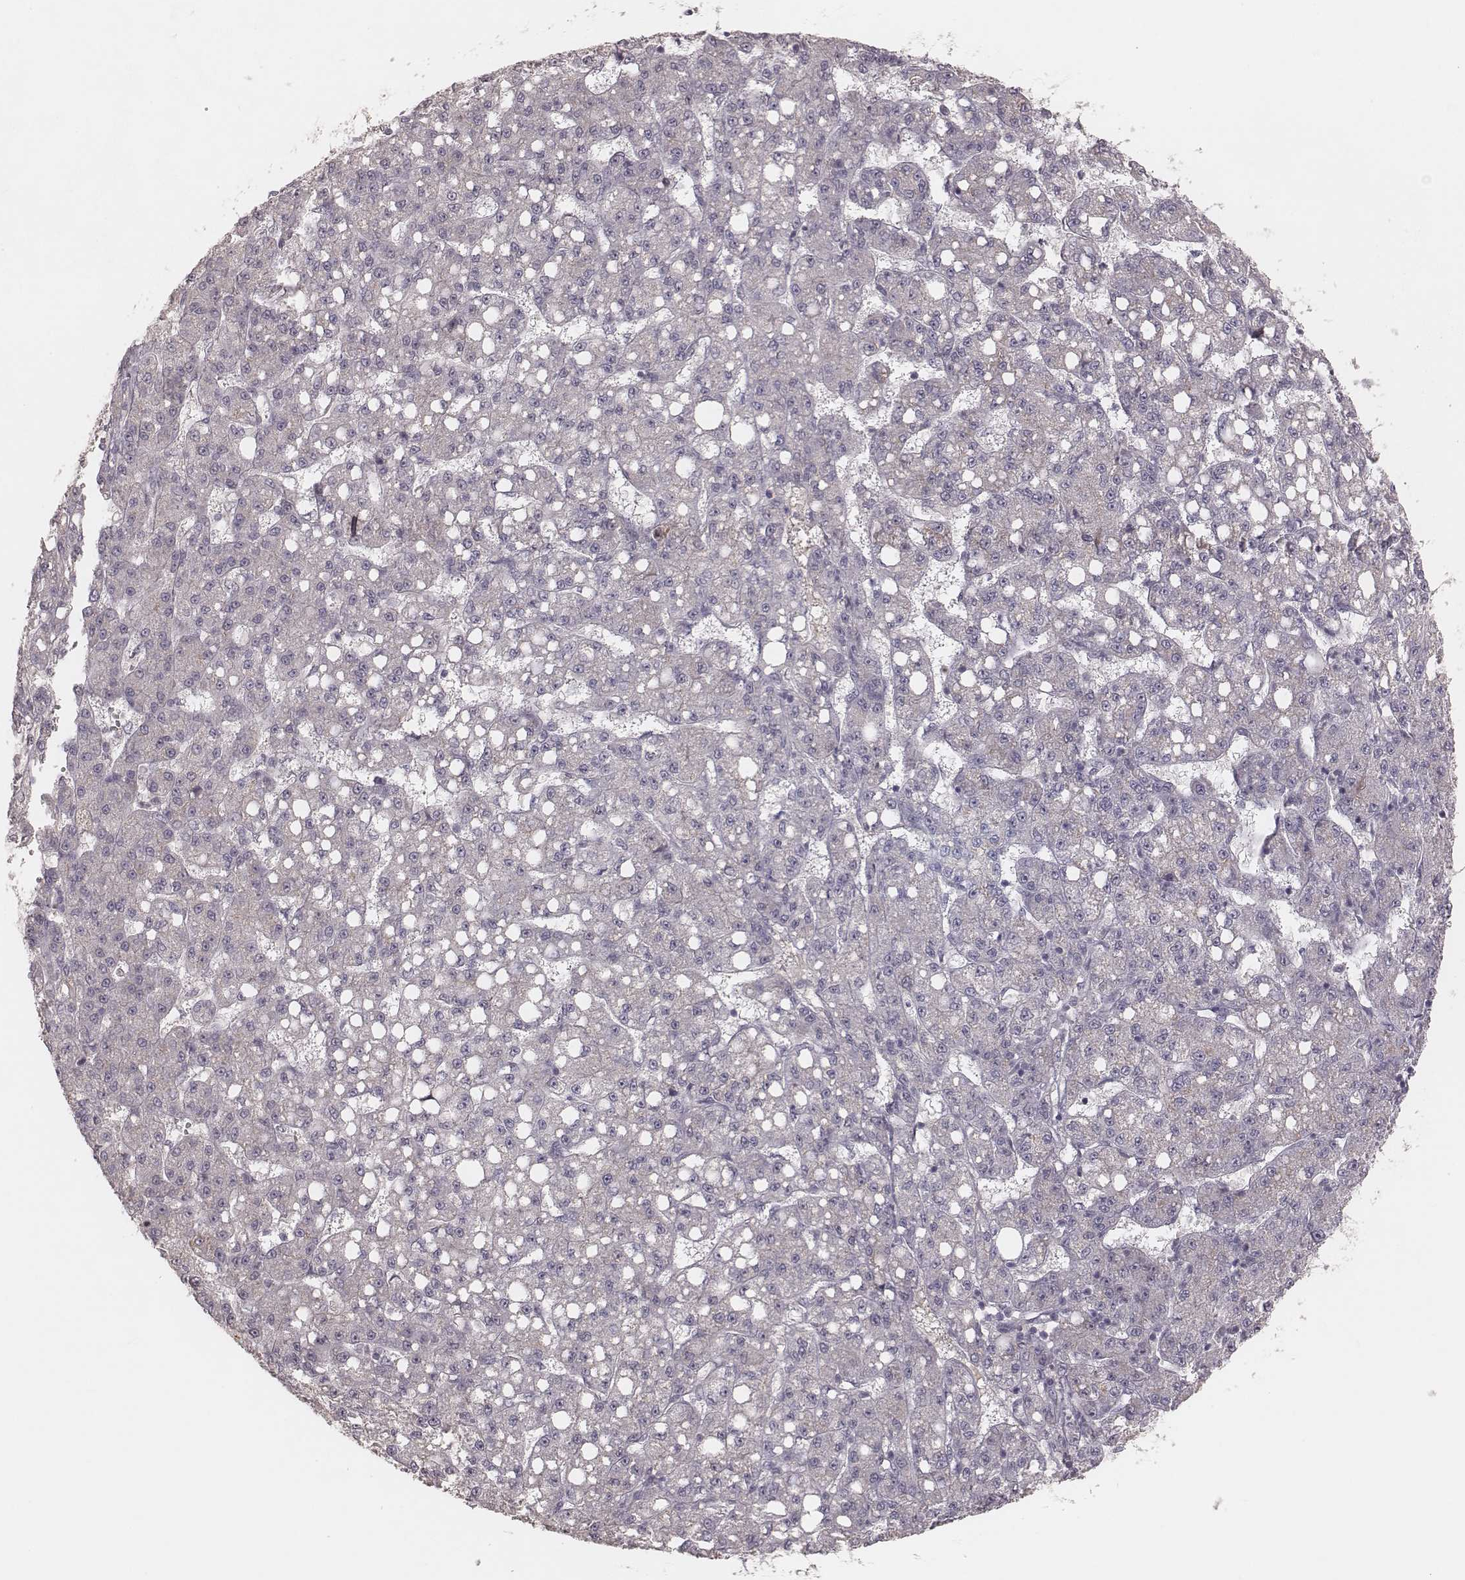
{"staining": {"intensity": "negative", "quantity": "none", "location": "none"}, "tissue": "liver cancer", "cell_type": "Tumor cells", "image_type": "cancer", "snomed": [{"axis": "morphology", "description": "Carcinoma, Hepatocellular, NOS"}, {"axis": "topography", "description": "Liver"}], "caption": "This is an immunohistochemistry micrograph of human hepatocellular carcinoma (liver). There is no positivity in tumor cells.", "gene": "FAM13B", "patient": {"sex": "female", "age": 65}}